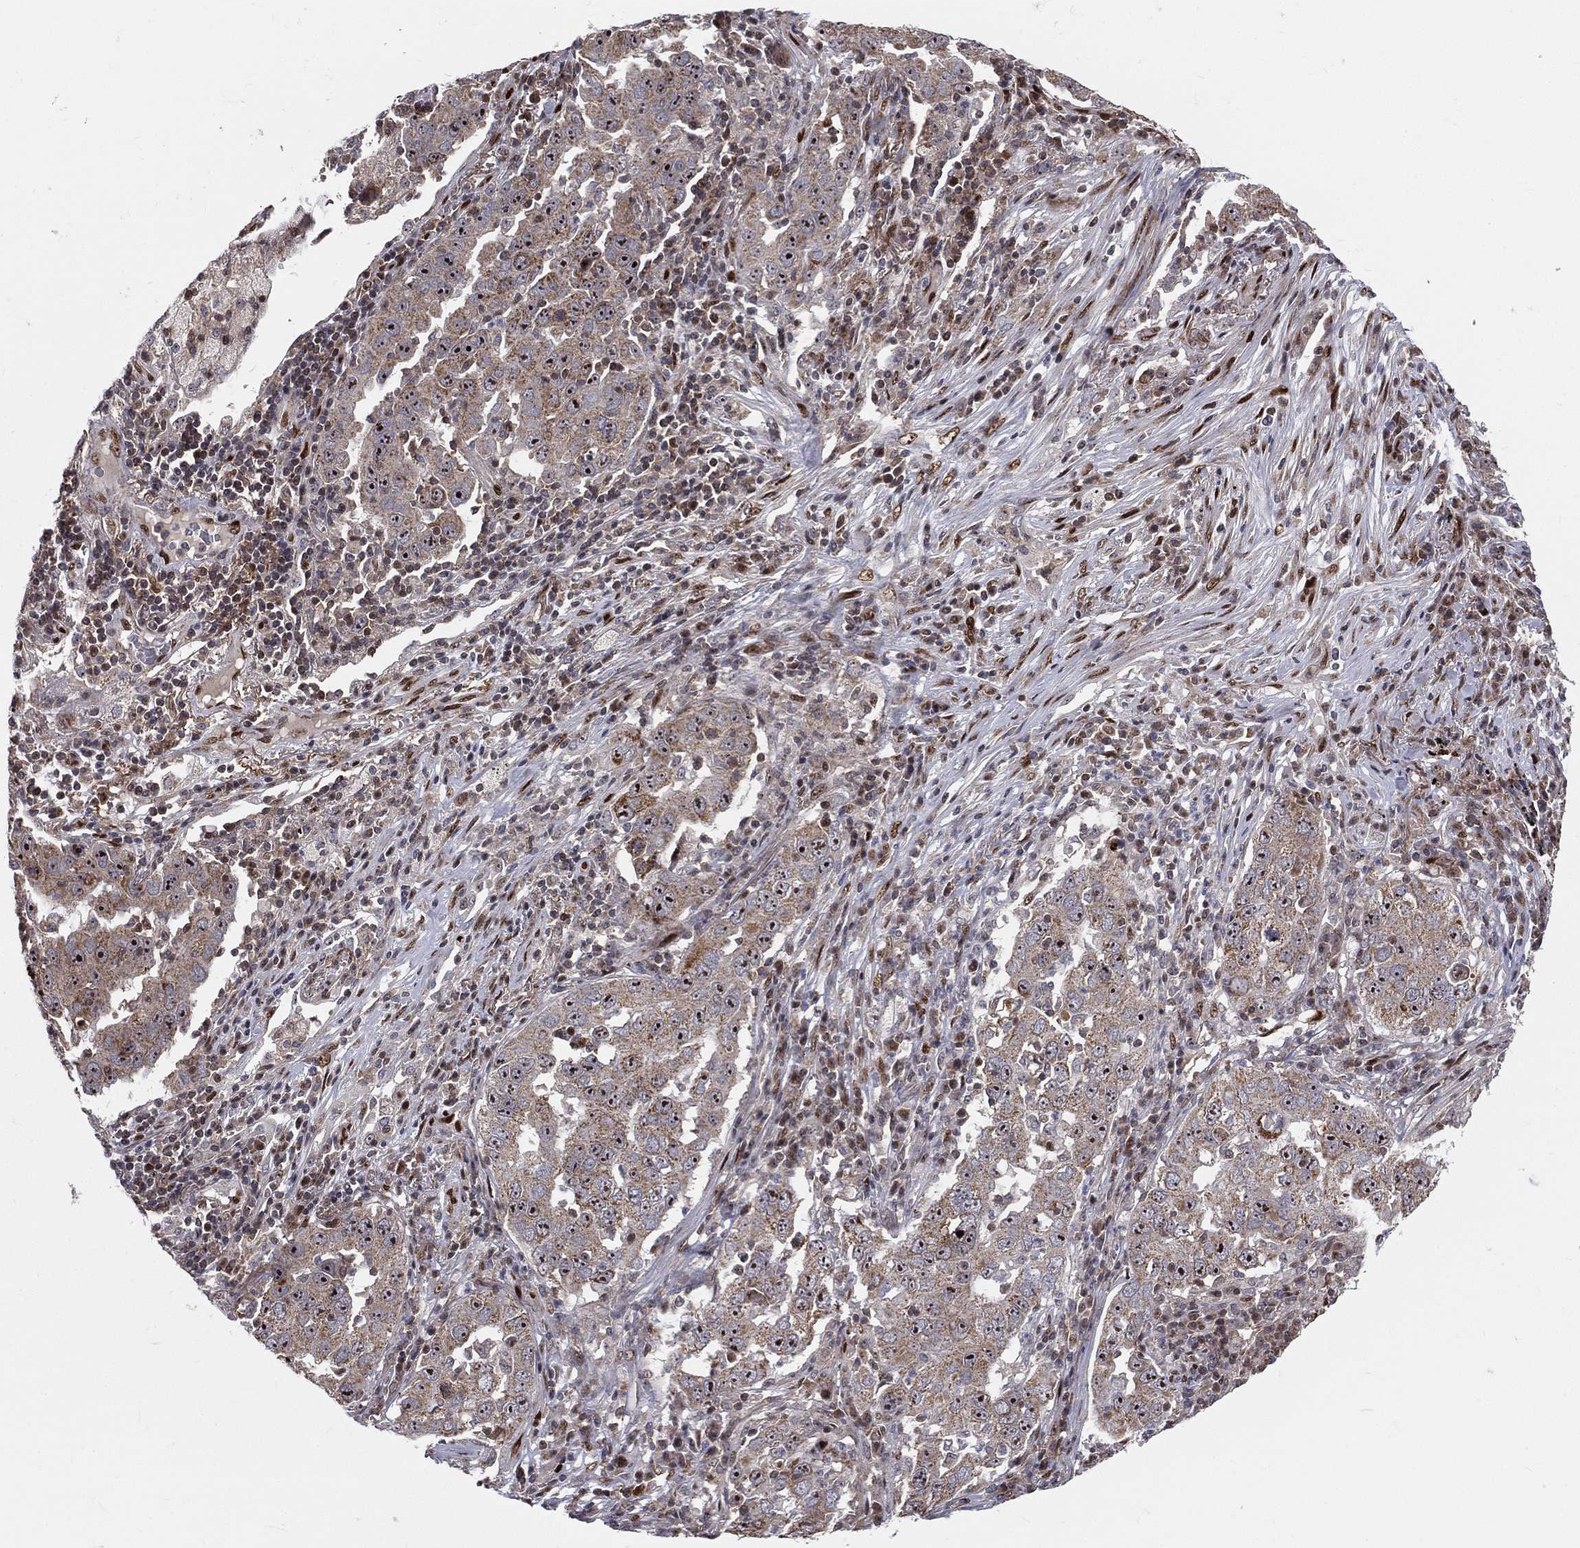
{"staining": {"intensity": "moderate", "quantity": "25%-75%", "location": "cytoplasmic/membranous,nuclear"}, "tissue": "lung cancer", "cell_type": "Tumor cells", "image_type": "cancer", "snomed": [{"axis": "morphology", "description": "Adenocarcinoma, NOS"}, {"axis": "topography", "description": "Lung"}], "caption": "Adenocarcinoma (lung) stained with IHC demonstrates moderate cytoplasmic/membranous and nuclear staining in approximately 25%-75% of tumor cells. The staining is performed using DAB (3,3'-diaminobenzidine) brown chromogen to label protein expression. The nuclei are counter-stained blue using hematoxylin.", "gene": "ZEB1", "patient": {"sex": "male", "age": 73}}